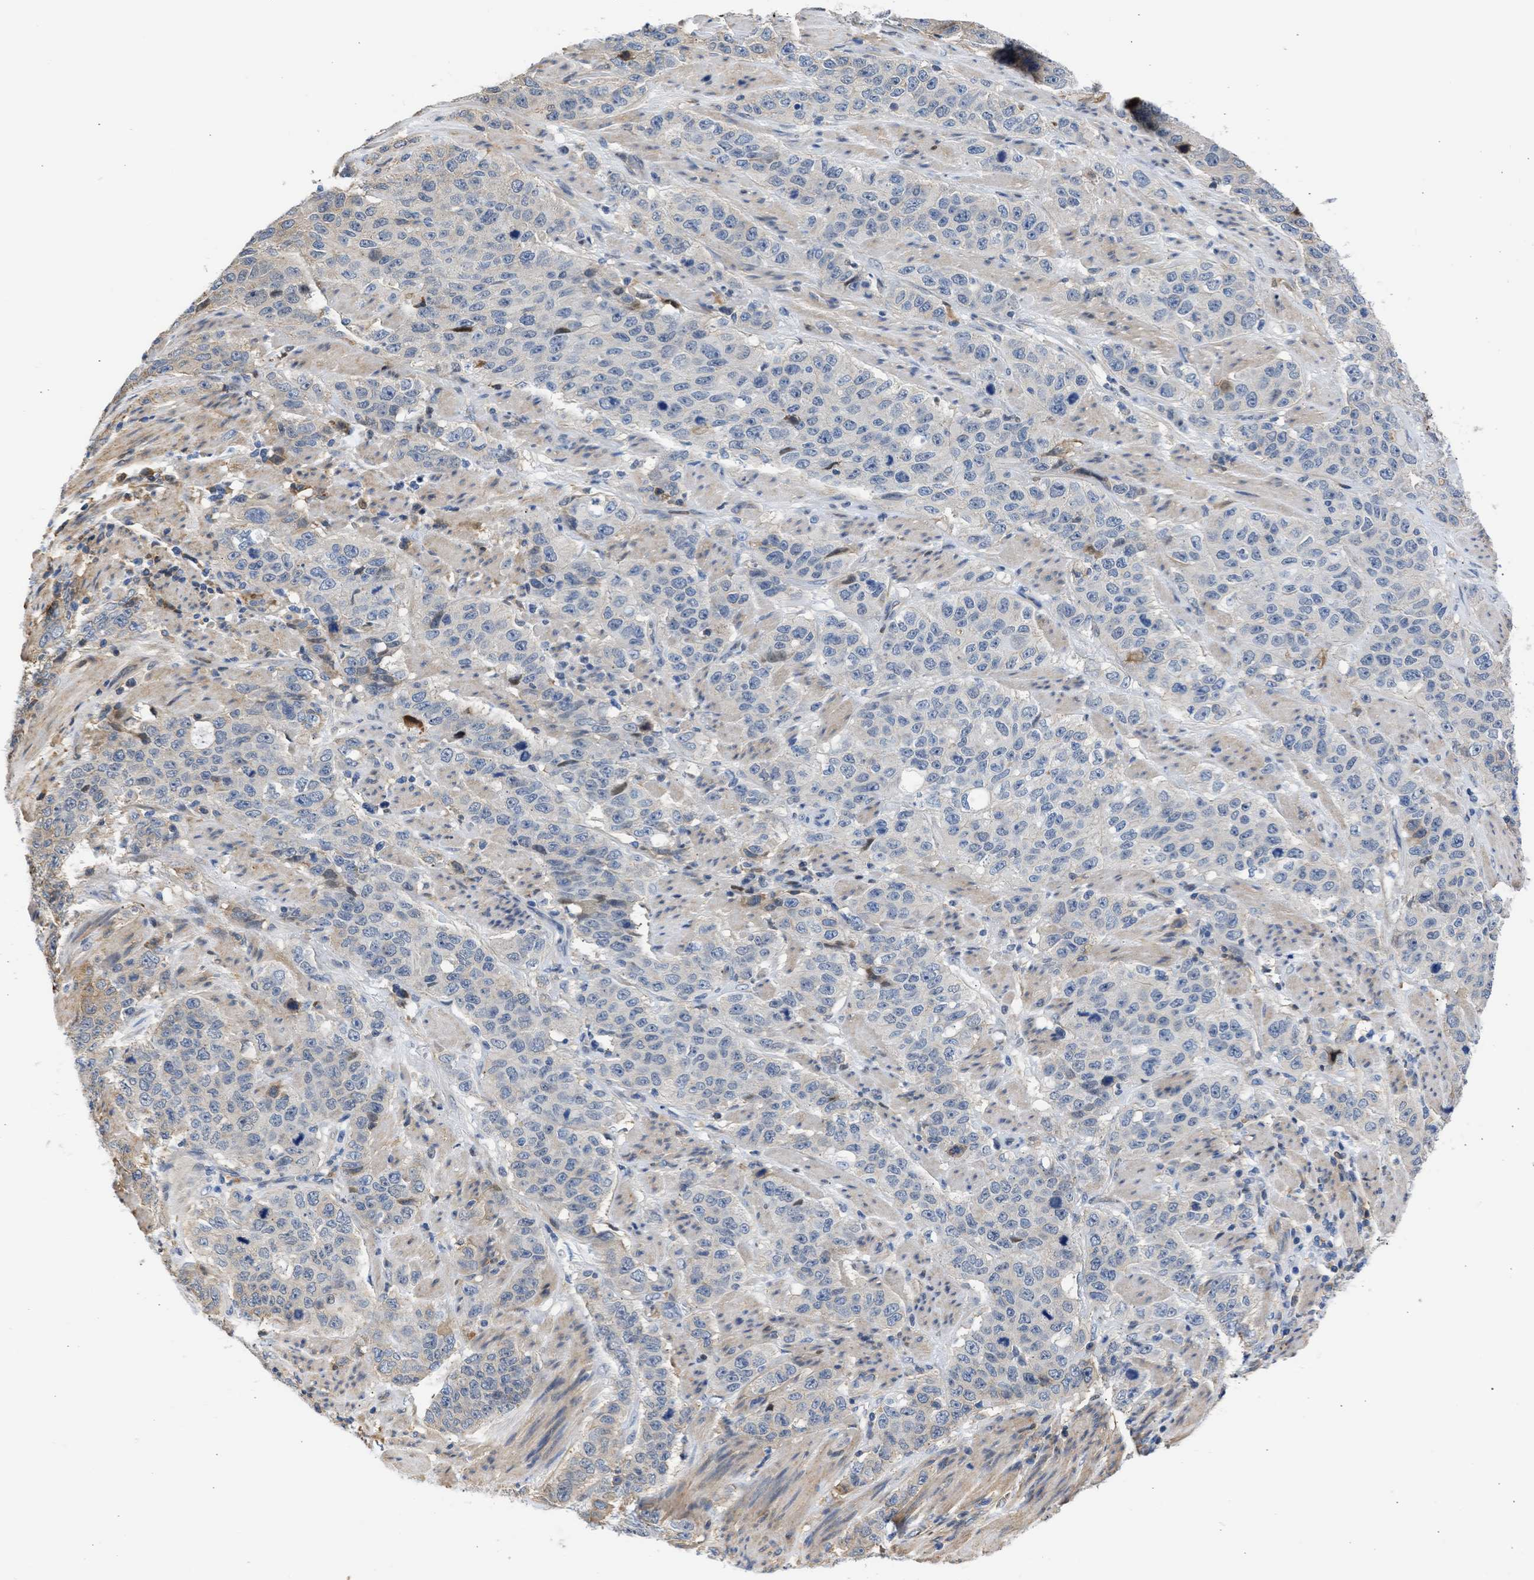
{"staining": {"intensity": "negative", "quantity": "none", "location": "none"}, "tissue": "stomach cancer", "cell_type": "Tumor cells", "image_type": "cancer", "snomed": [{"axis": "morphology", "description": "Adenocarcinoma, NOS"}, {"axis": "topography", "description": "Stomach"}], "caption": "A micrograph of stomach cancer (adenocarcinoma) stained for a protein demonstrates no brown staining in tumor cells.", "gene": "MAS1L", "patient": {"sex": "male", "age": 48}}